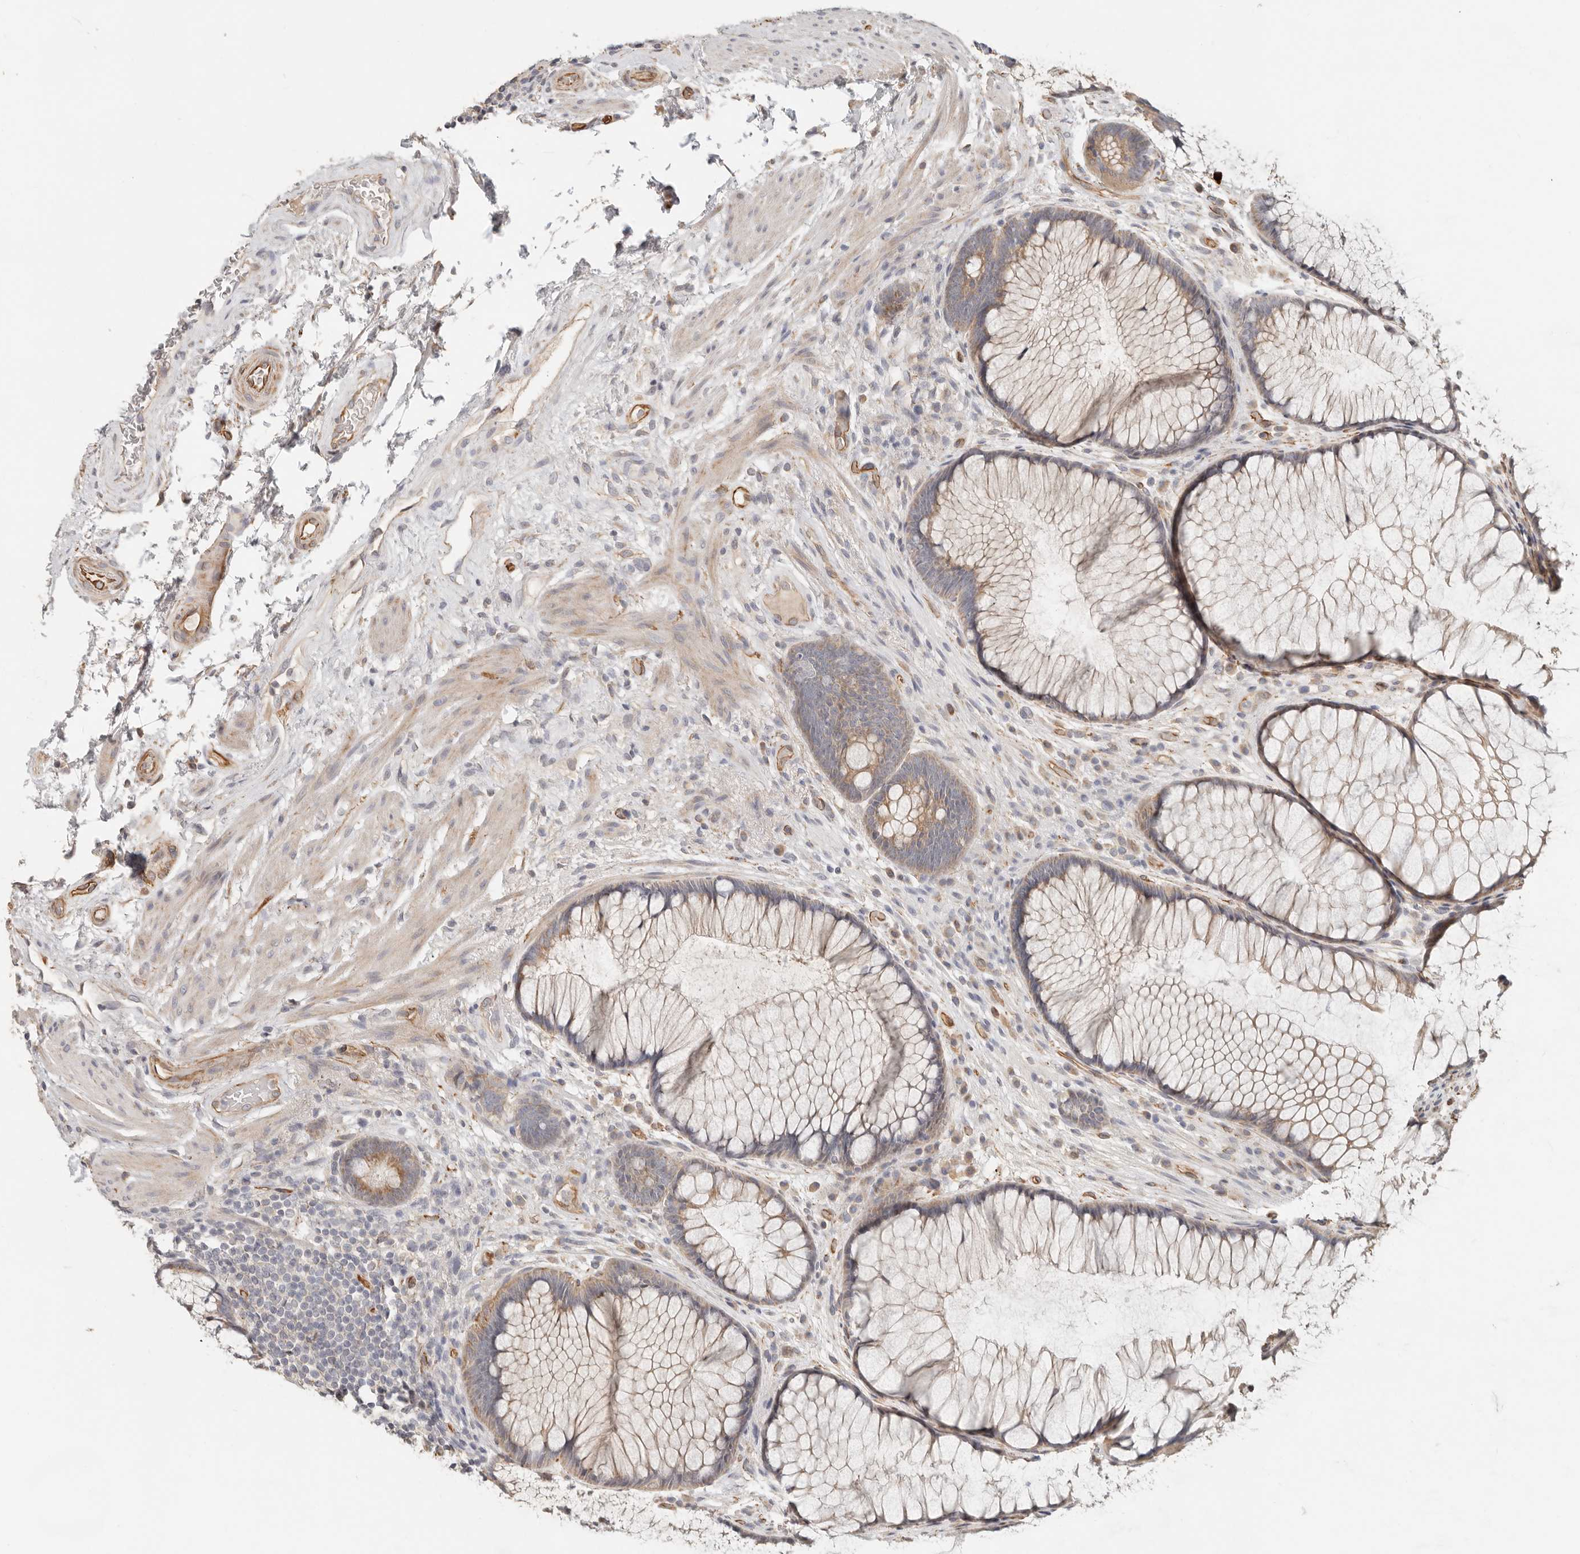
{"staining": {"intensity": "weak", "quantity": ">75%", "location": "cytoplasmic/membranous"}, "tissue": "rectum", "cell_type": "Glandular cells", "image_type": "normal", "snomed": [{"axis": "morphology", "description": "Normal tissue, NOS"}, {"axis": "topography", "description": "Rectum"}], "caption": "Weak cytoplasmic/membranous staining is appreciated in approximately >75% of glandular cells in benign rectum.", "gene": "SPRING1", "patient": {"sex": "male", "age": 51}}